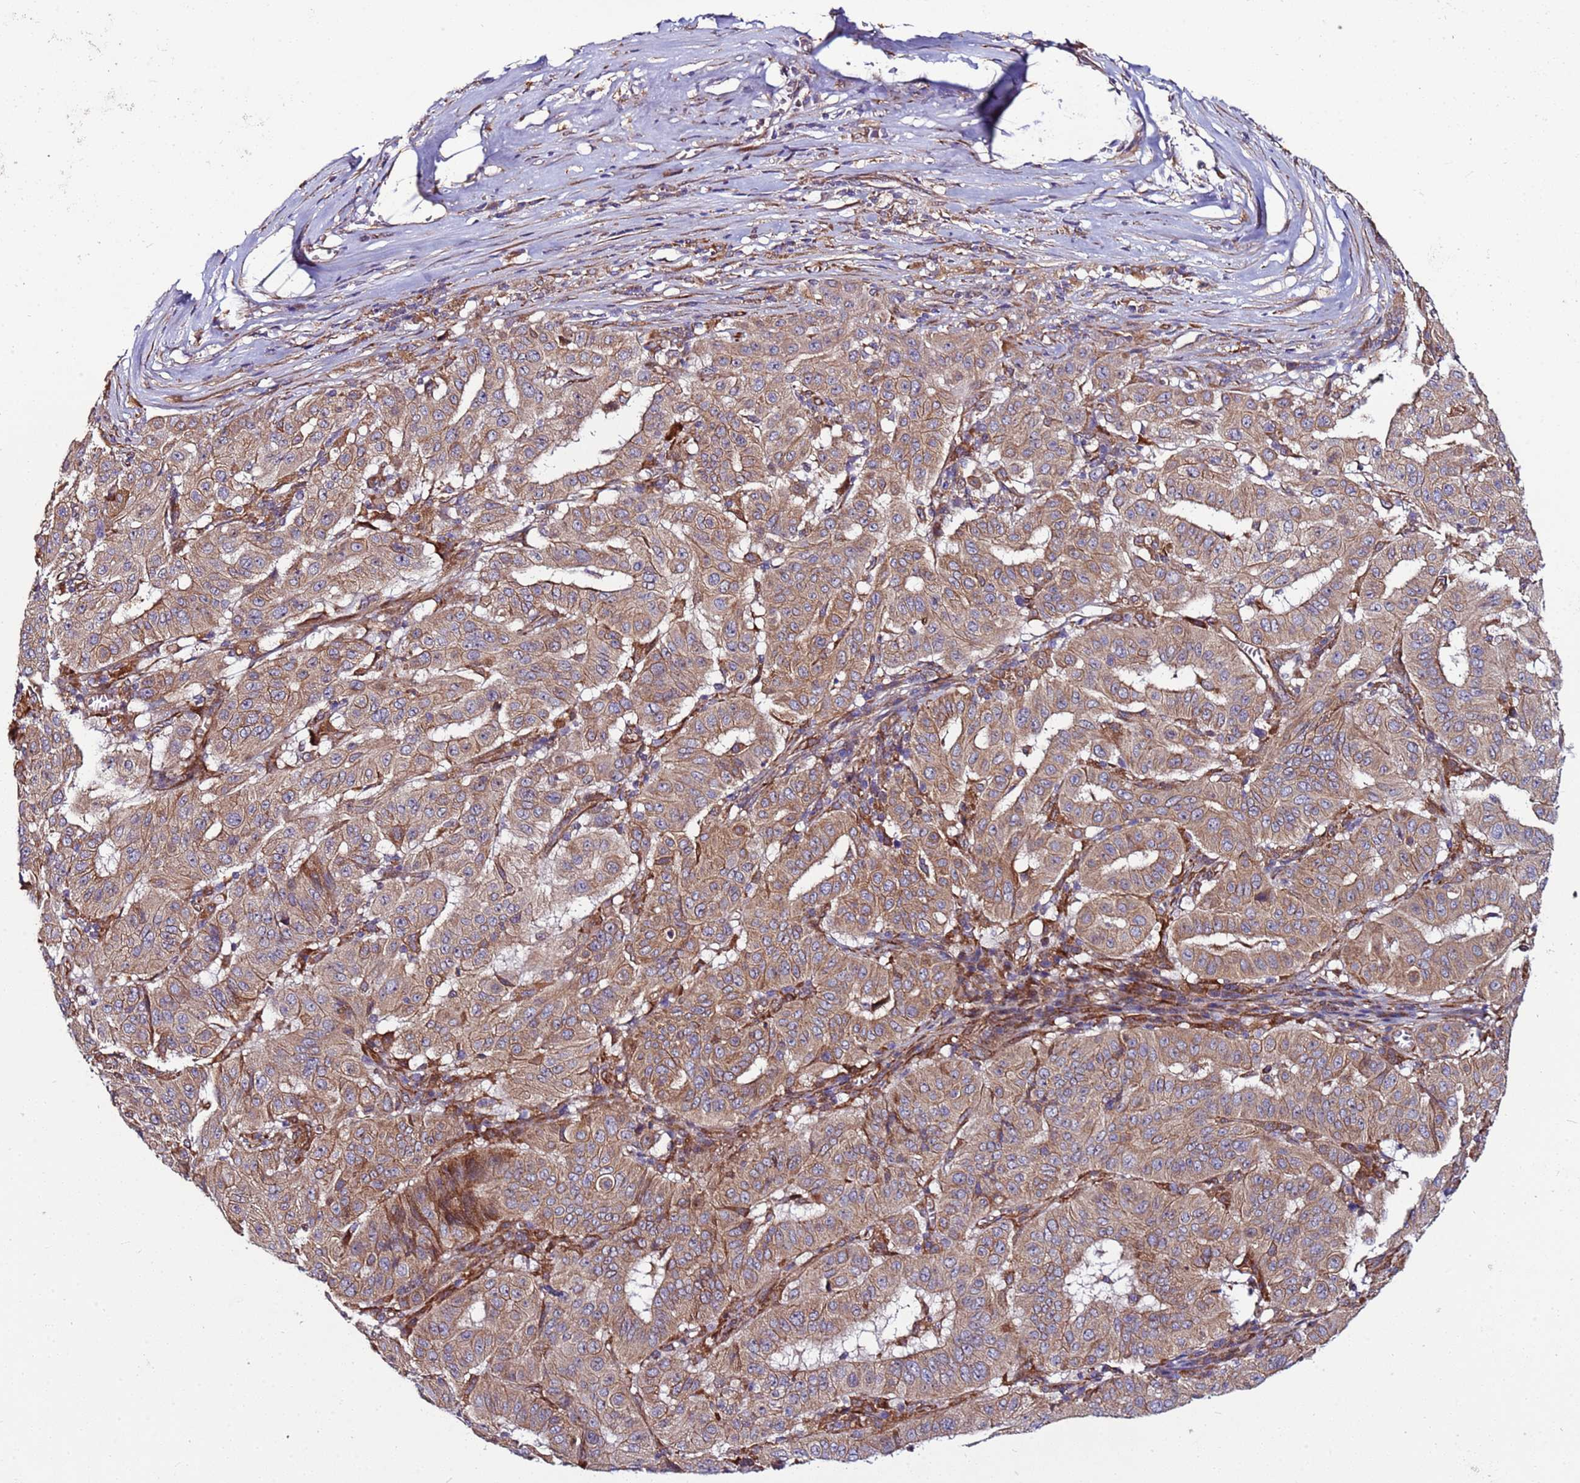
{"staining": {"intensity": "moderate", "quantity": ">75%", "location": "cytoplasmic/membranous"}, "tissue": "pancreatic cancer", "cell_type": "Tumor cells", "image_type": "cancer", "snomed": [{"axis": "morphology", "description": "Adenocarcinoma, NOS"}, {"axis": "topography", "description": "Pancreas"}], "caption": "Immunohistochemistry (IHC) of adenocarcinoma (pancreatic) demonstrates medium levels of moderate cytoplasmic/membranous positivity in approximately >75% of tumor cells.", "gene": "MCRIP1", "patient": {"sex": "male", "age": 63}}